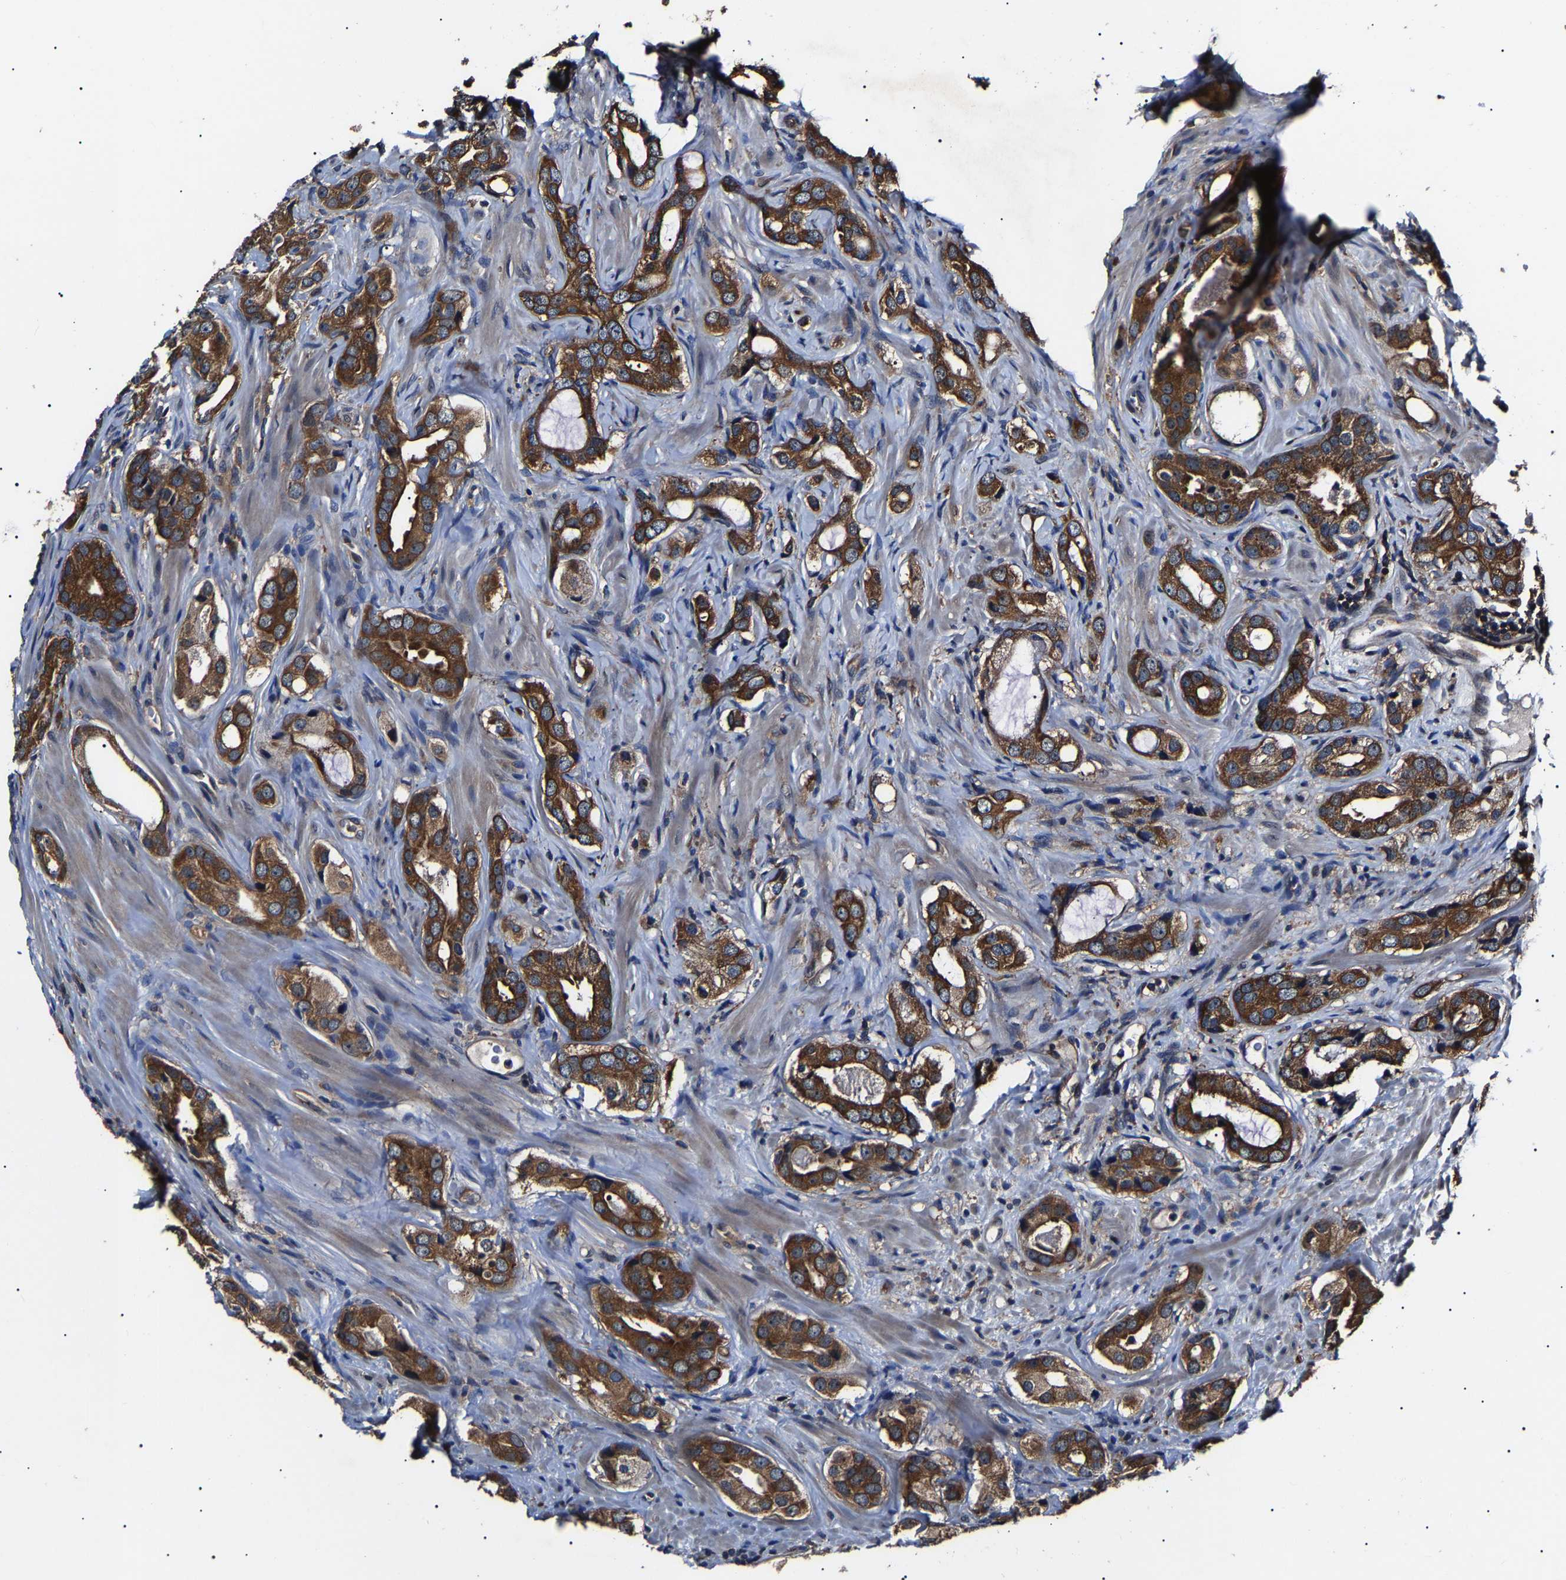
{"staining": {"intensity": "strong", "quantity": ">75%", "location": "cytoplasmic/membranous"}, "tissue": "prostate cancer", "cell_type": "Tumor cells", "image_type": "cancer", "snomed": [{"axis": "morphology", "description": "Adenocarcinoma, High grade"}, {"axis": "topography", "description": "Prostate"}], "caption": "This image demonstrates adenocarcinoma (high-grade) (prostate) stained with immunohistochemistry to label a protein in brown. The cytoplasmic/membranous of tumor cells show strong positivity for the protein. Nuclei are counter-stained blue.", "gene": "CCT8", "patient": {"sex": "male", "age": 63}}